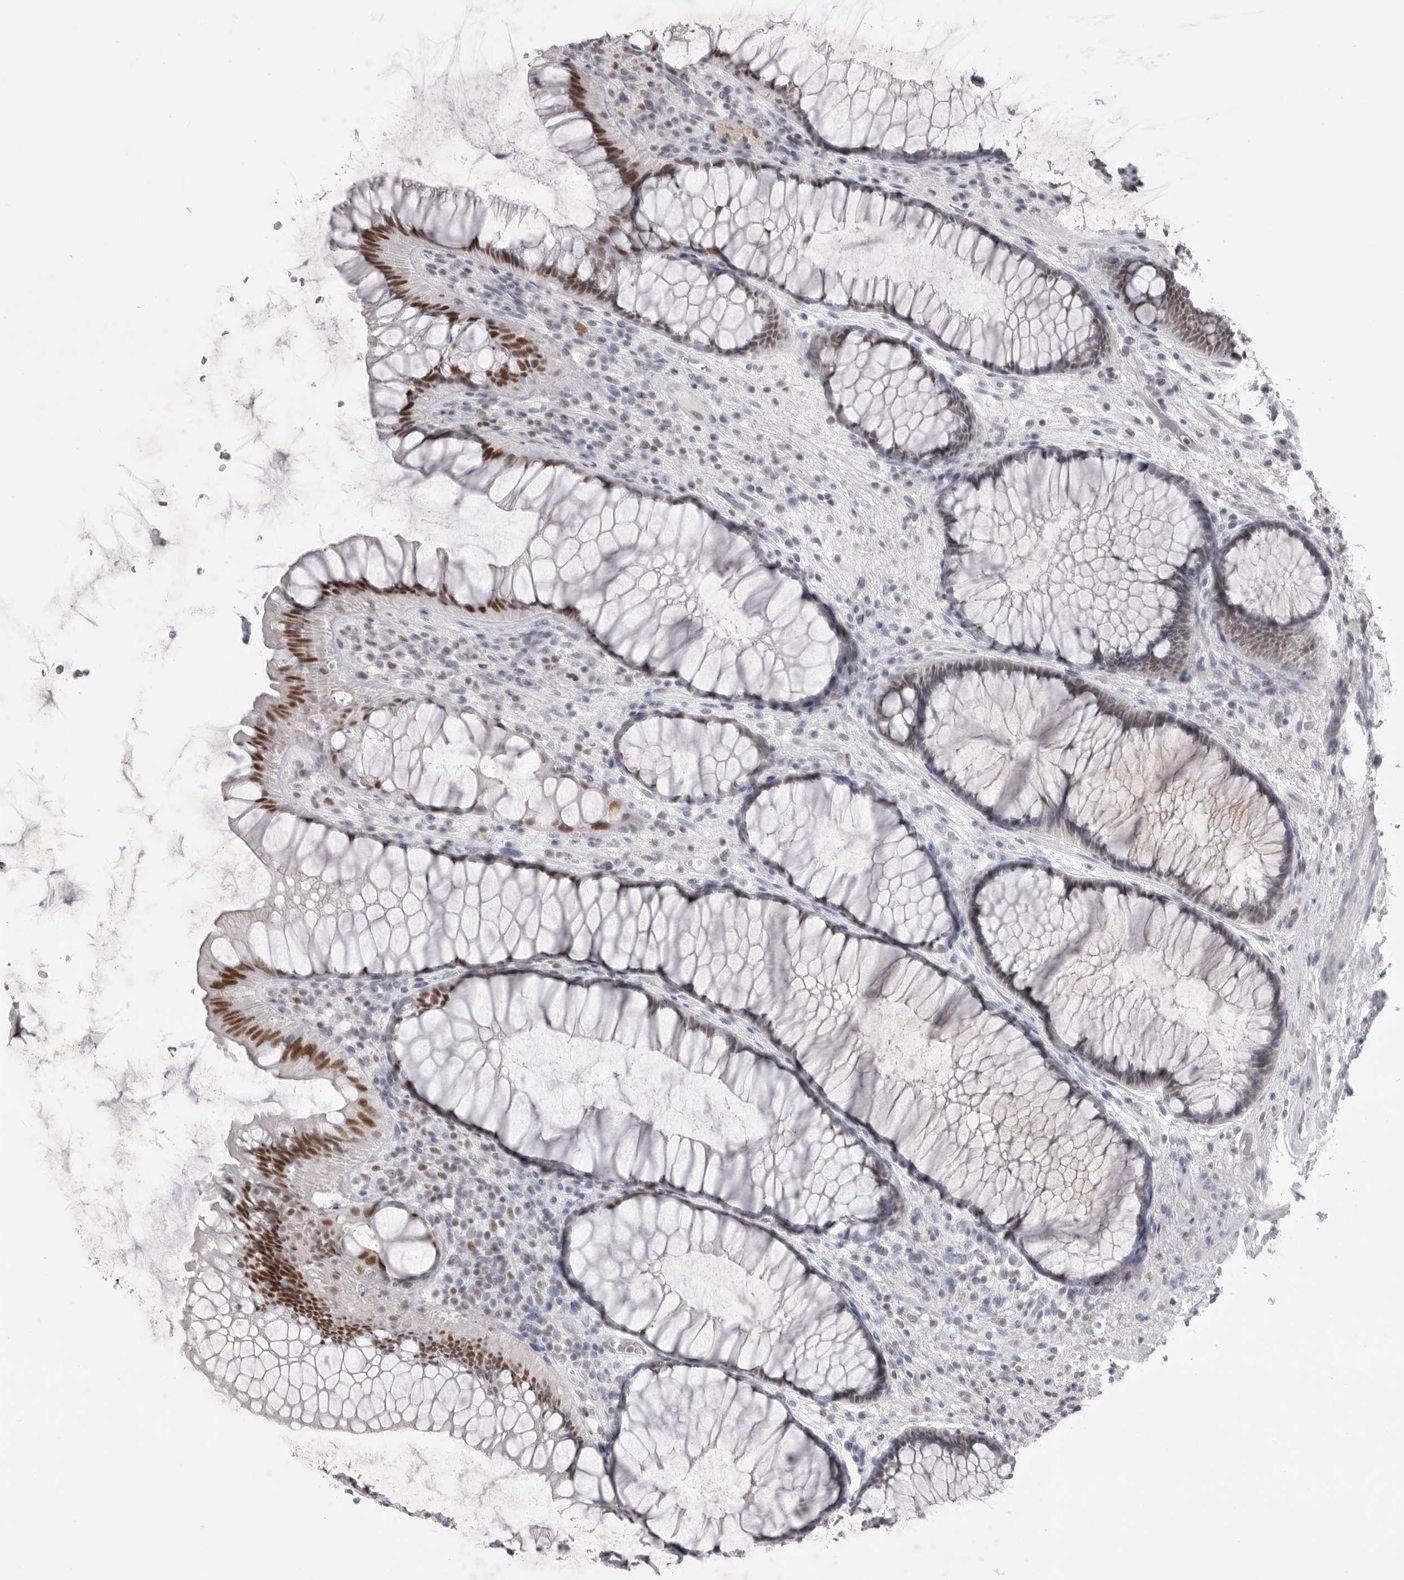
{"staining": {"intensity": "strong", "quantity": ">75%", "location": "nuclear"}, "tissue": "rectum", "cell_type": "Glandular cells", "image_type": "normal", "snomed": [{"axis": "morphology", "description": "Normal tissue, NOS"}, {"axis": "topography", "description": "Rectum"}], "caption": "A high-resolution photomicrograph shows immunohistochemistry (IHC) staining of benign rectum, which demonstrates strong nuclear expression in about >75% of glandular cells.", "gene": "ZBTB7B", "patient": {"sex": "male", "age": 51}}